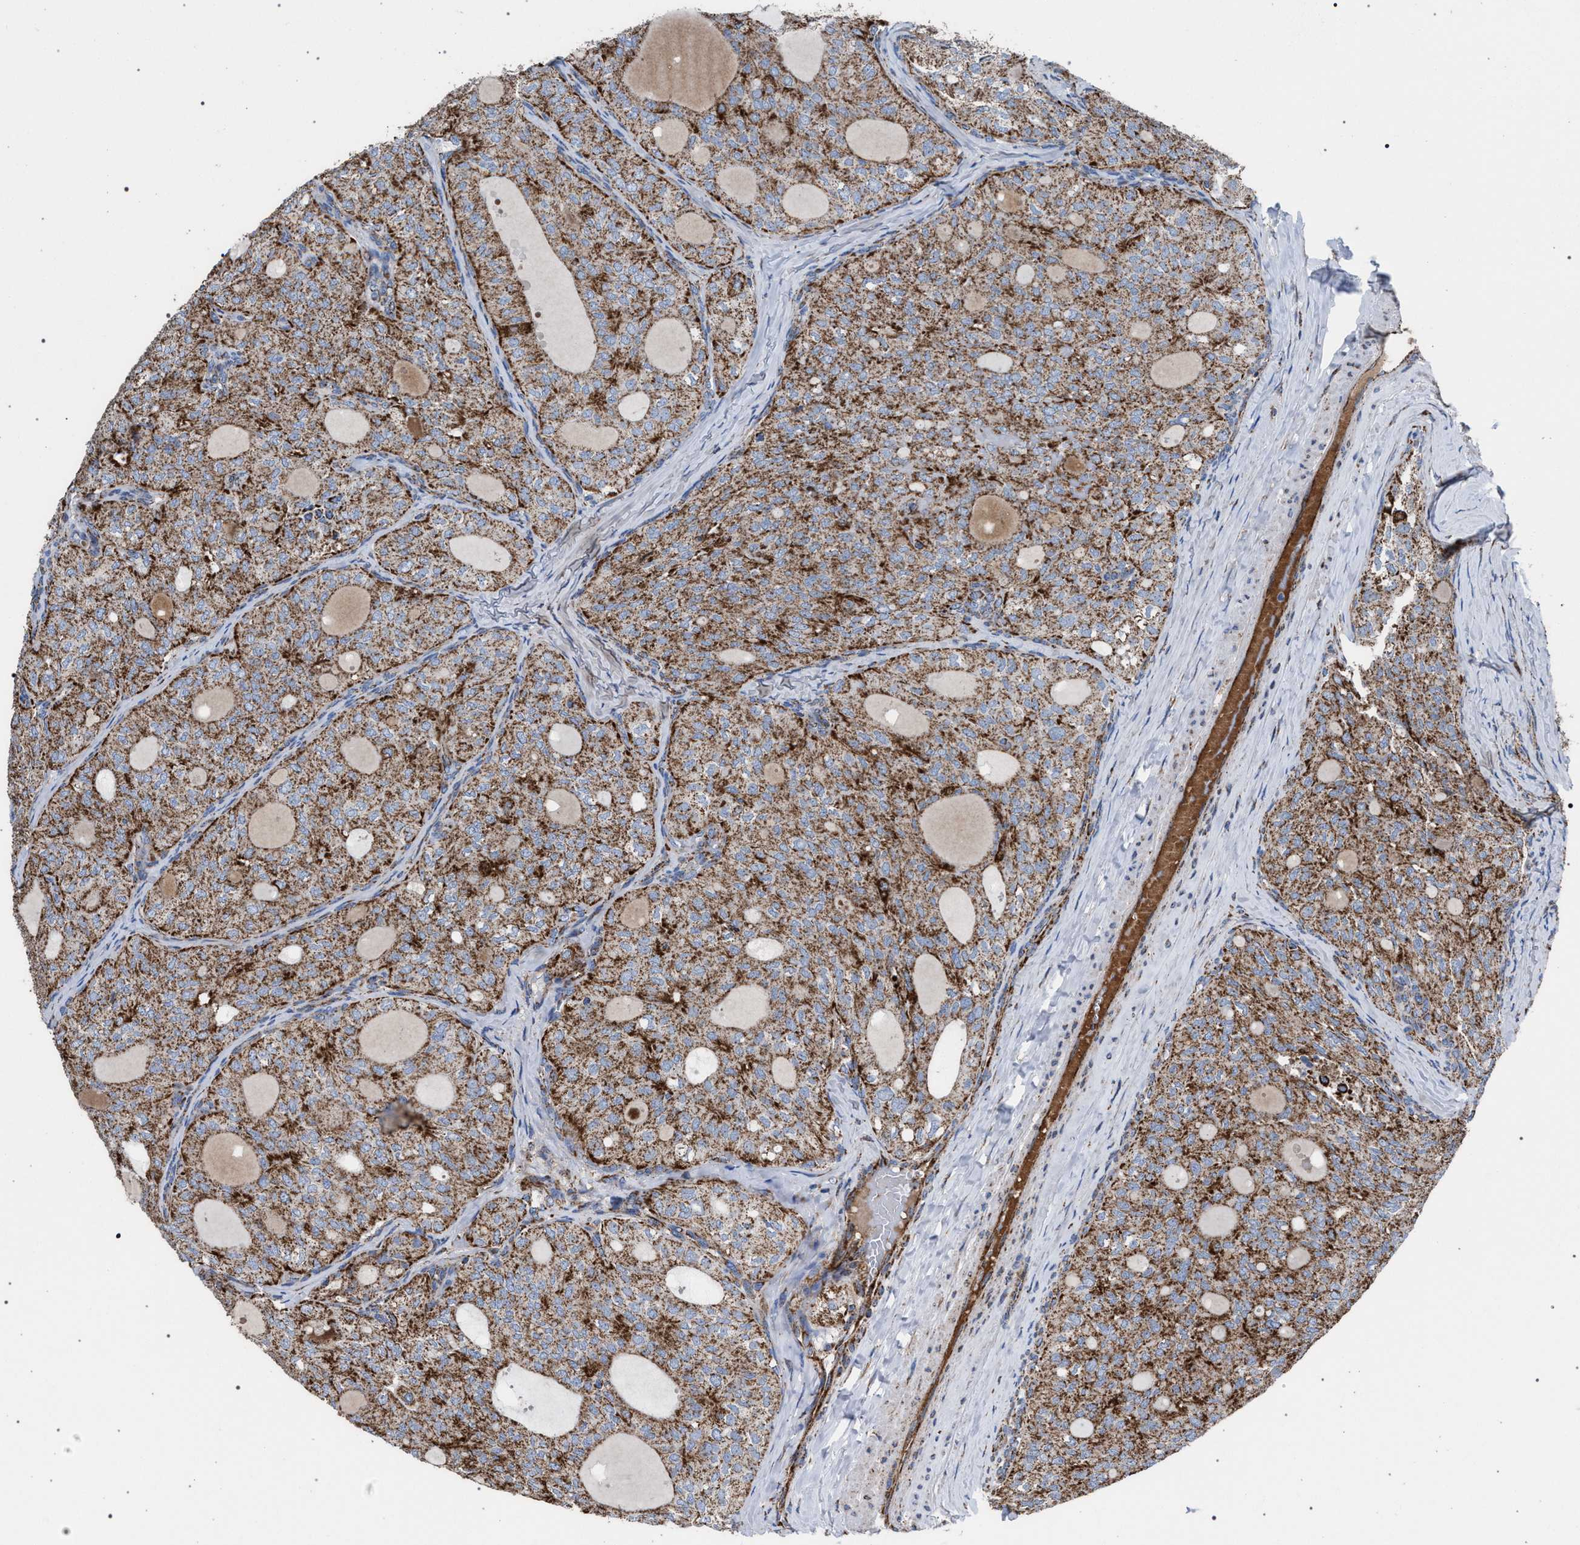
{"staining": {"intensity": "moderate", "quantity": ">75%", "location": "cytoplasmic/membranous"}, "tissue": "thyroid cancer", "cell_type": "Tumor cells", "image_type": "cancer", "snomed": [{"axis": "morphology", "description": "Follicular adenoma carcinoma, NOS"}, {"axis": "topography", "description": "Thyroid gland"}], "caption": "A brown stain highlights moderate cytoplasmic/membranous positivity of a protein in thyroid cancer (follicular adenoma carcinoma) tumor cells.", "gene": "VPS13A", "patient": {"sex": "male", "age": 75}}